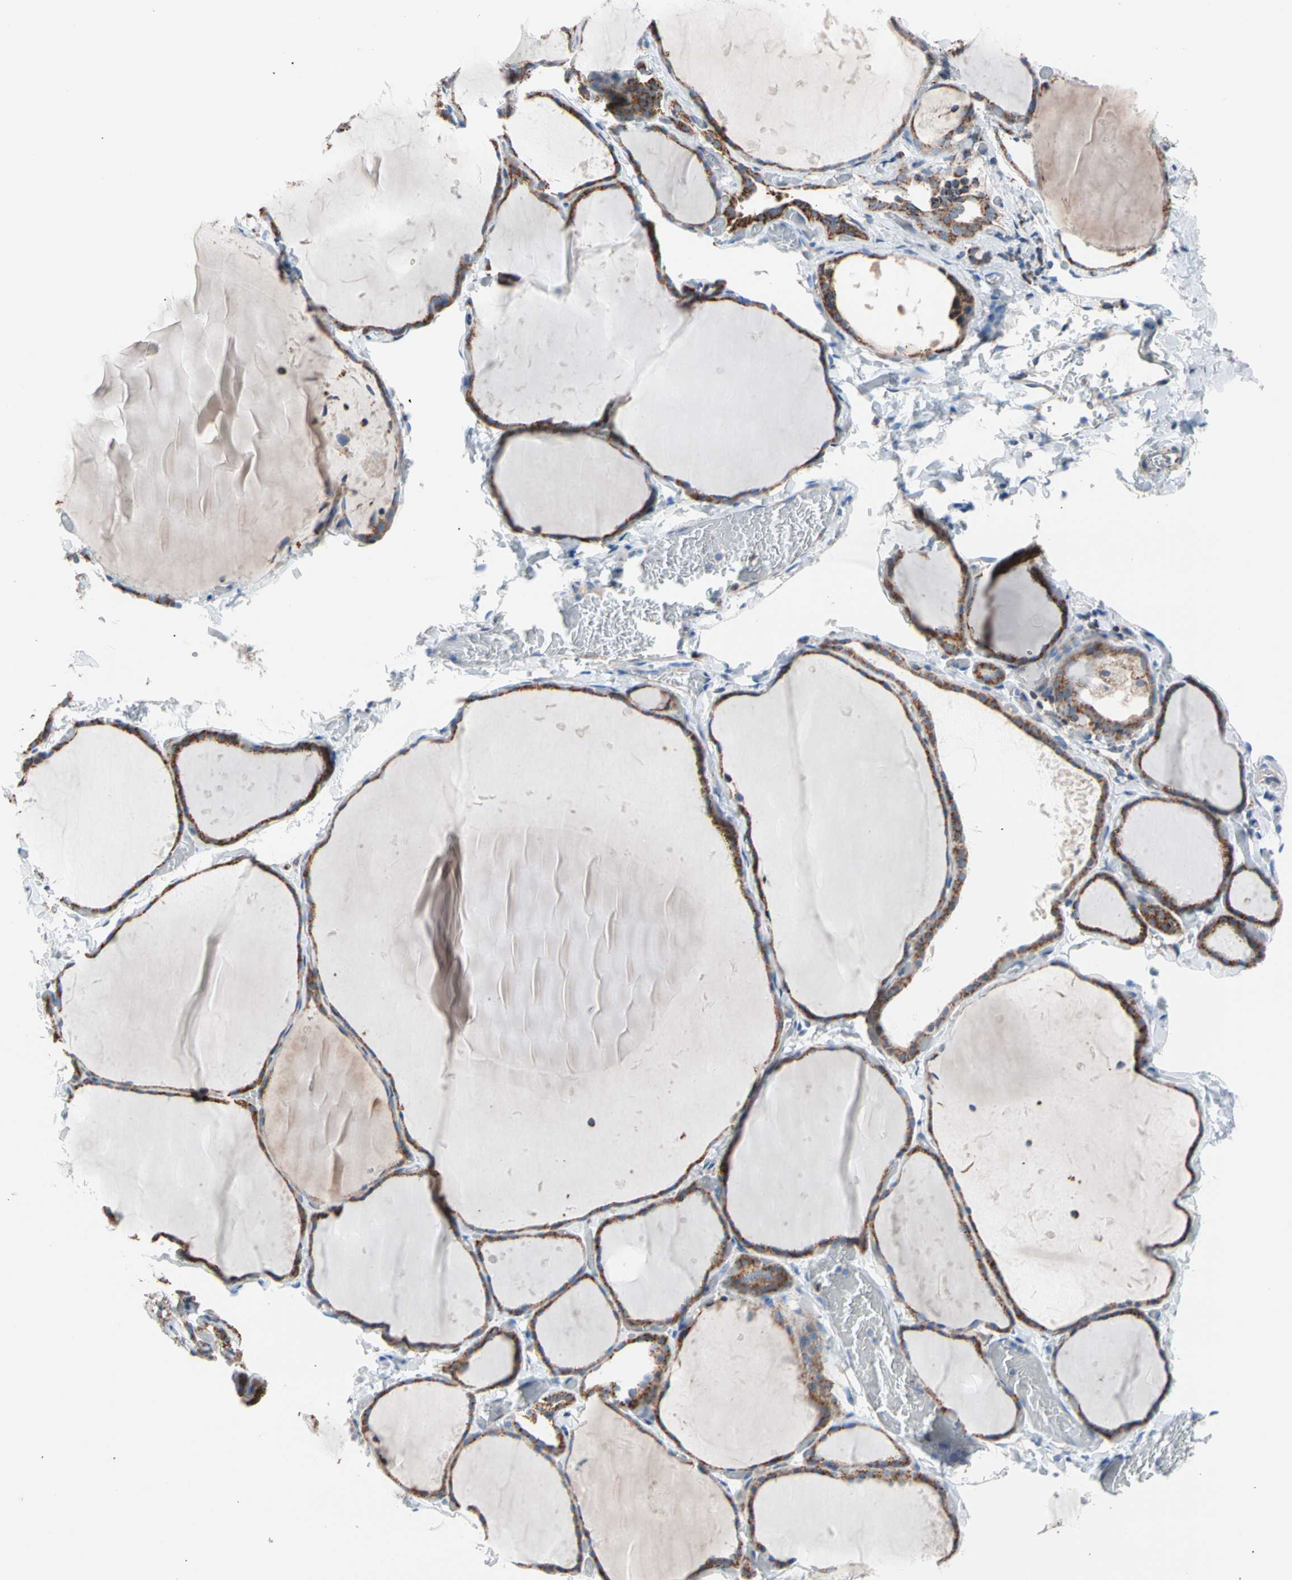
{"staining": {"intensity": "strong", "quantity": ">75%", "location": "cytoplasmic/membranous"}, "tissue": "thyroid gland", "cell_type": "Glandular cells", "image_type": "normal", "snomed": [{"axis": "morphology", "description": "Normal tissue, NOS"}, {"axis": "topography", "description": "Thyroid gland"}], "caption": "Immunohistochemical staining of normal human thyroid gland reveals high levels of strong cytoplasmic/membranous staining in about >75% of glandular cells. (DAB (3,3'-diaminobenzidine) = brown stain, brightfield microscopy at high magnification).", "gene": "HK1", "patient": {"sex": "female", "age": 22}}